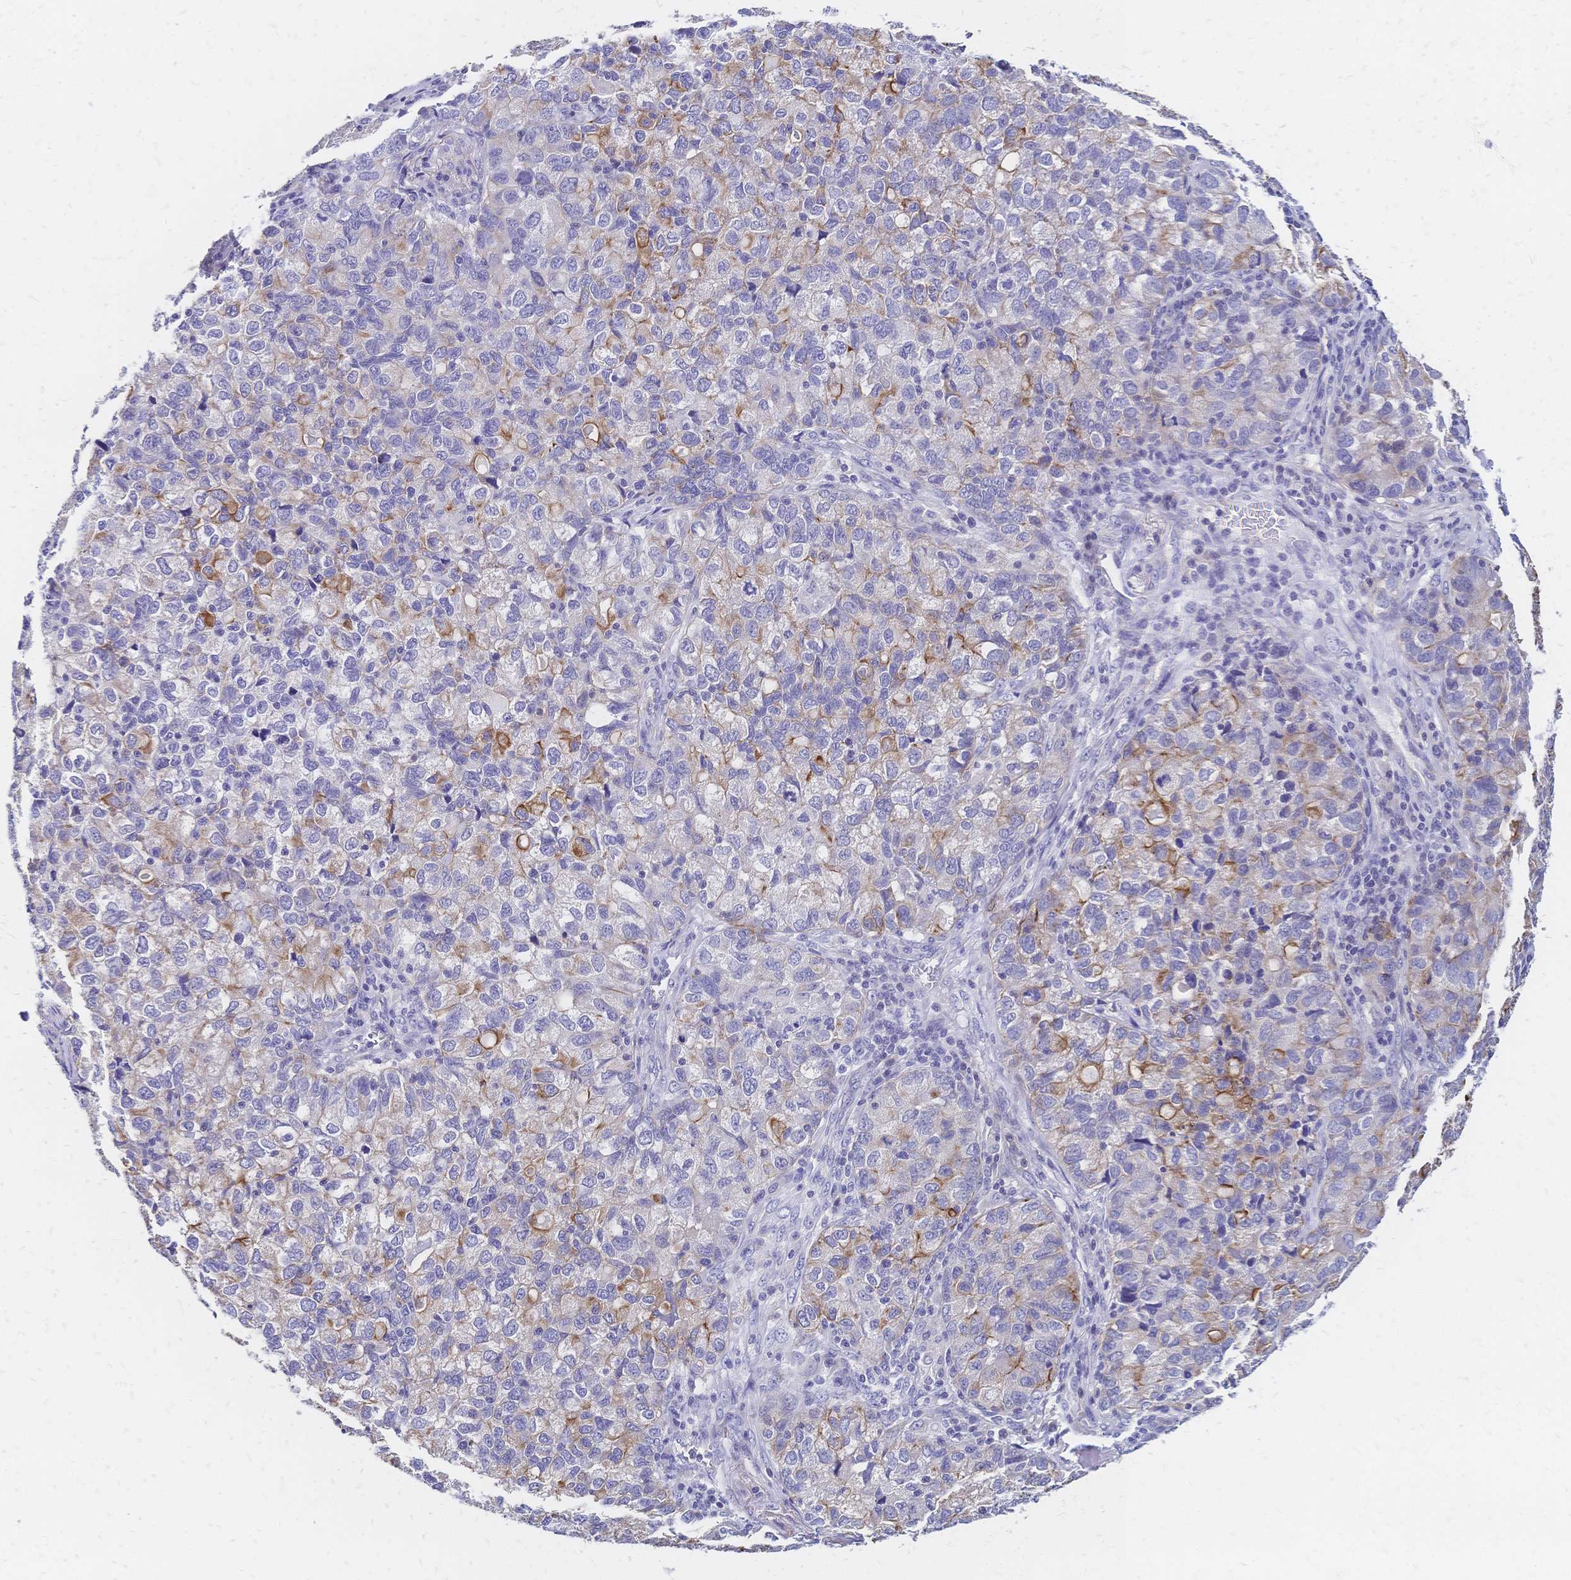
{"staining": {"intensity": "moderate", "quantity": "<25%", "location": "cytoplasmic/membranous"}, "tissue": "lung cancer", "cell_type": "Tumor cells", "image_type": "cancer", "snomed": [{"axis": "morphology", "description": "Normal morphology"}, {"axis": "morphology", "description": "Adenocarcinoma, NOS"}, {"axis": "topography", "description": "Lymph node"}, {"axis": "topography", "description": "Lung"}], "caption": "A micrograph of human lung cancer (adenocarcinoma) stained for a protein displays moderate cytoplasmic/membranous brown staining in tumor cells.", "gene": "DTNB", "patient": {"sex": "female", "age": 51}}